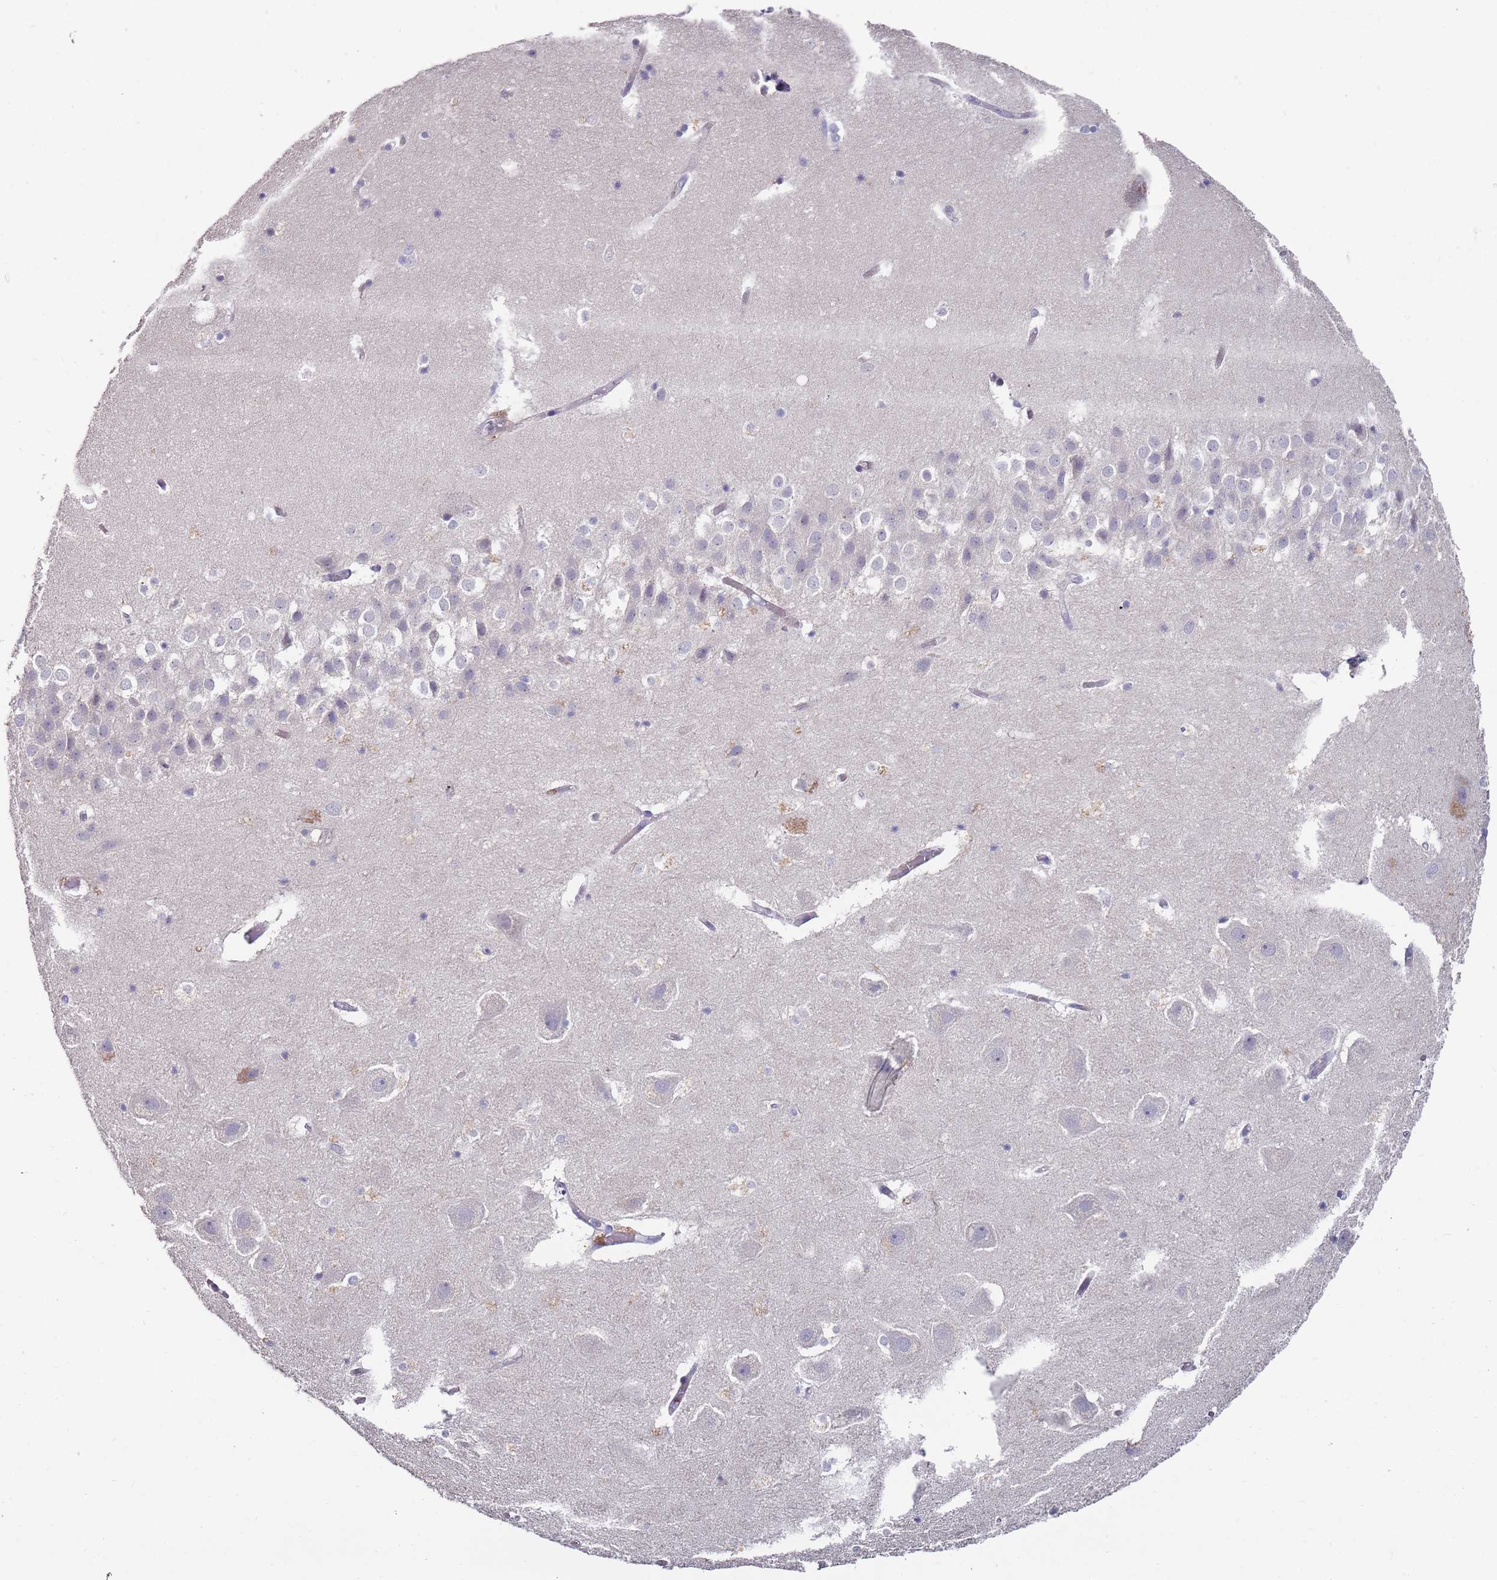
{"staining": {"intensity": "negative", "quantity": "none", "location": "none"}, "tissue": "hippocampus", "cell_type": "Glial cells", "image_type": "normal", "snomed": [{"axis": "morphology", "description": "Normal tissue, NOS"}, {"axis": "topography", "description": "Hippocampus"}], "caption": "Protein analysis of benign hippocampus exhibits no significant expression in glial cells.", "gene": "LACC1", "patient": {"sex": "female", "age": 52}}